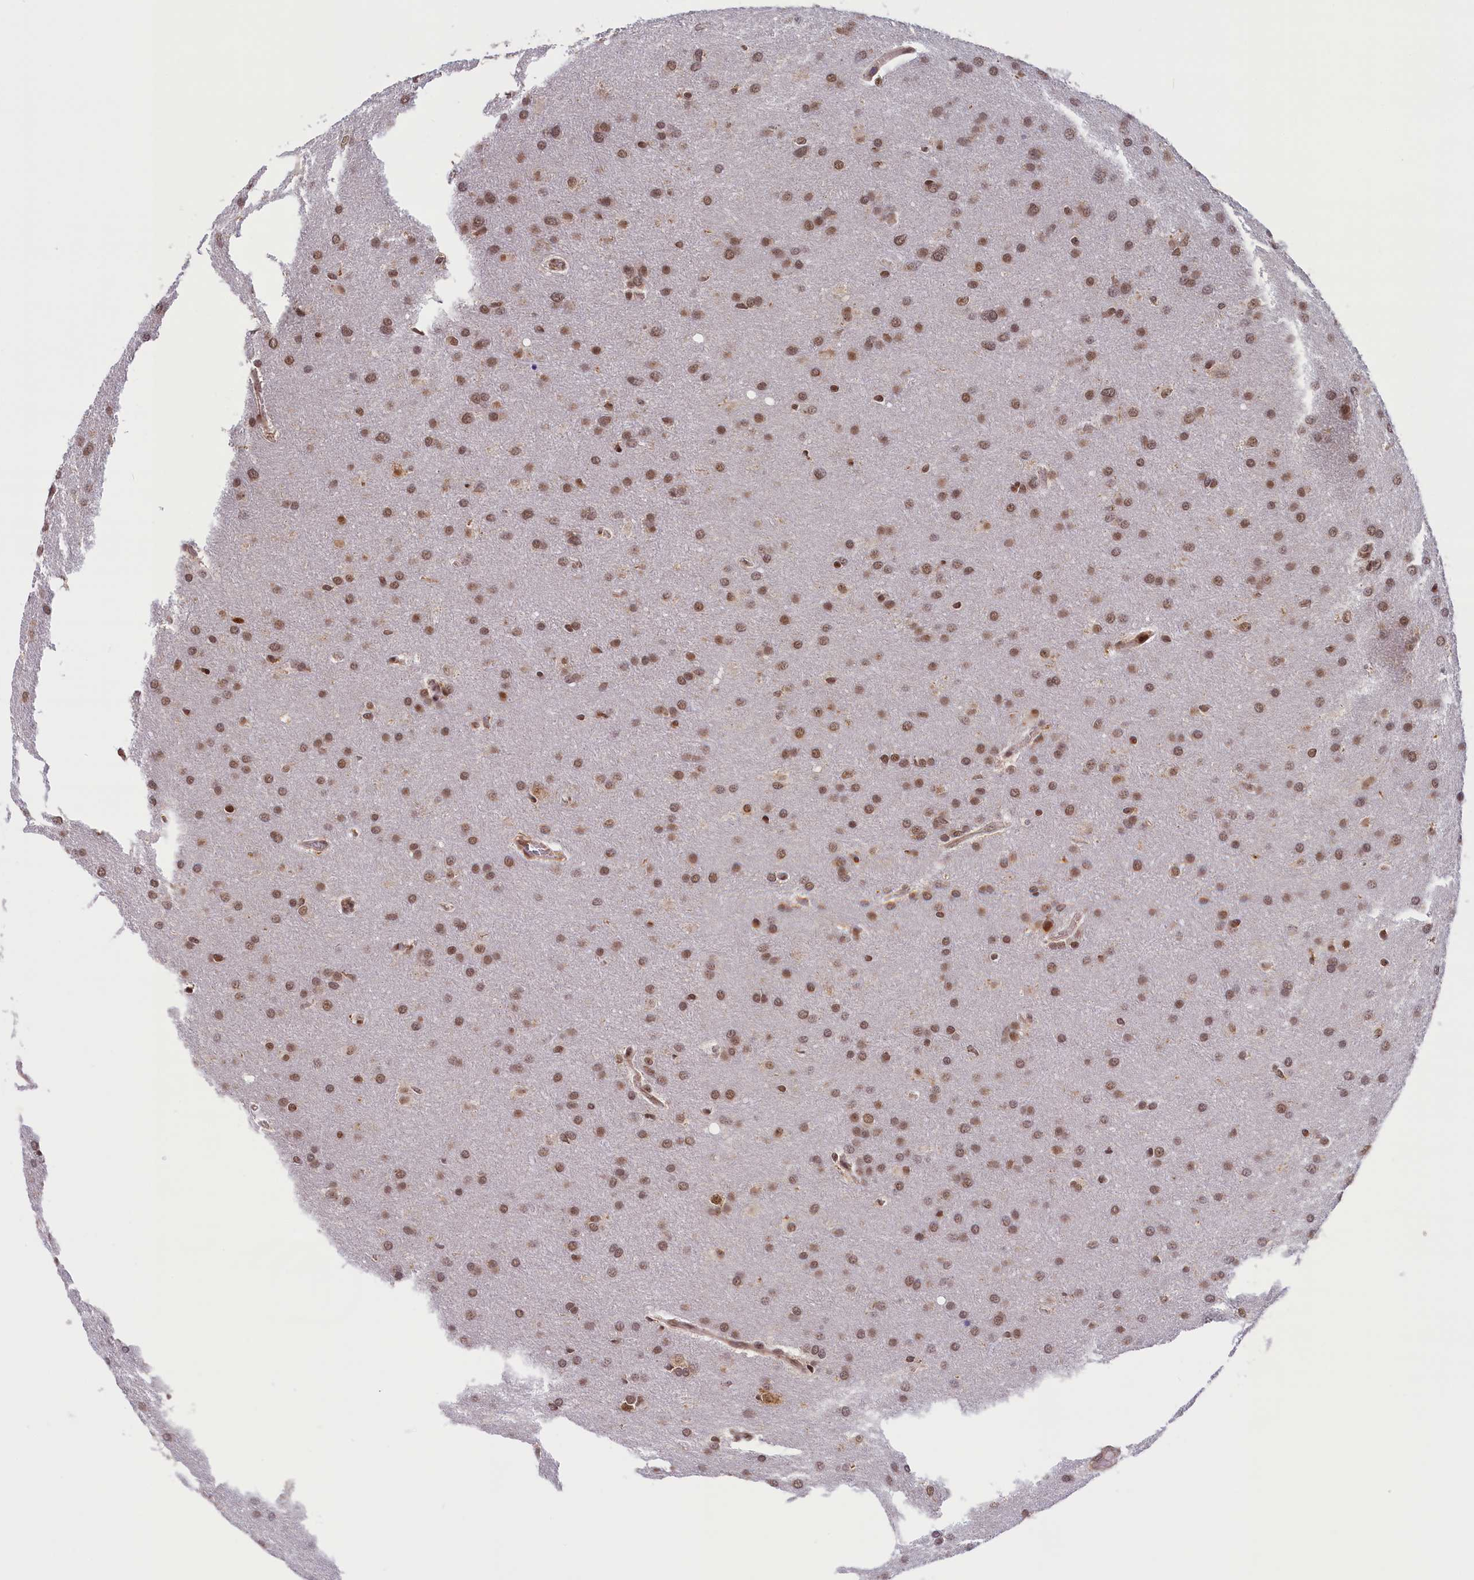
{"staining": {"intensity": "moderate", "quantity": ">75%", "location": "nuclear"}, "tissue": "glioma", "cell_type": "Tumor cells", "image_type": "cancer", "snomed": [{"axis": "morphology", "description": "Glioma, malignant, Low grade"}, {"axis": "topography", "description": "Brain"}], "caption": "A histopathology image showing moderate nuclear expression in about >75% of tumor cells in malignant glioma (low-grade), as visualized by brown immunohistochemical staining.", "gene": "KCNK6", "patient": {"sex": "female", "age": 32}}